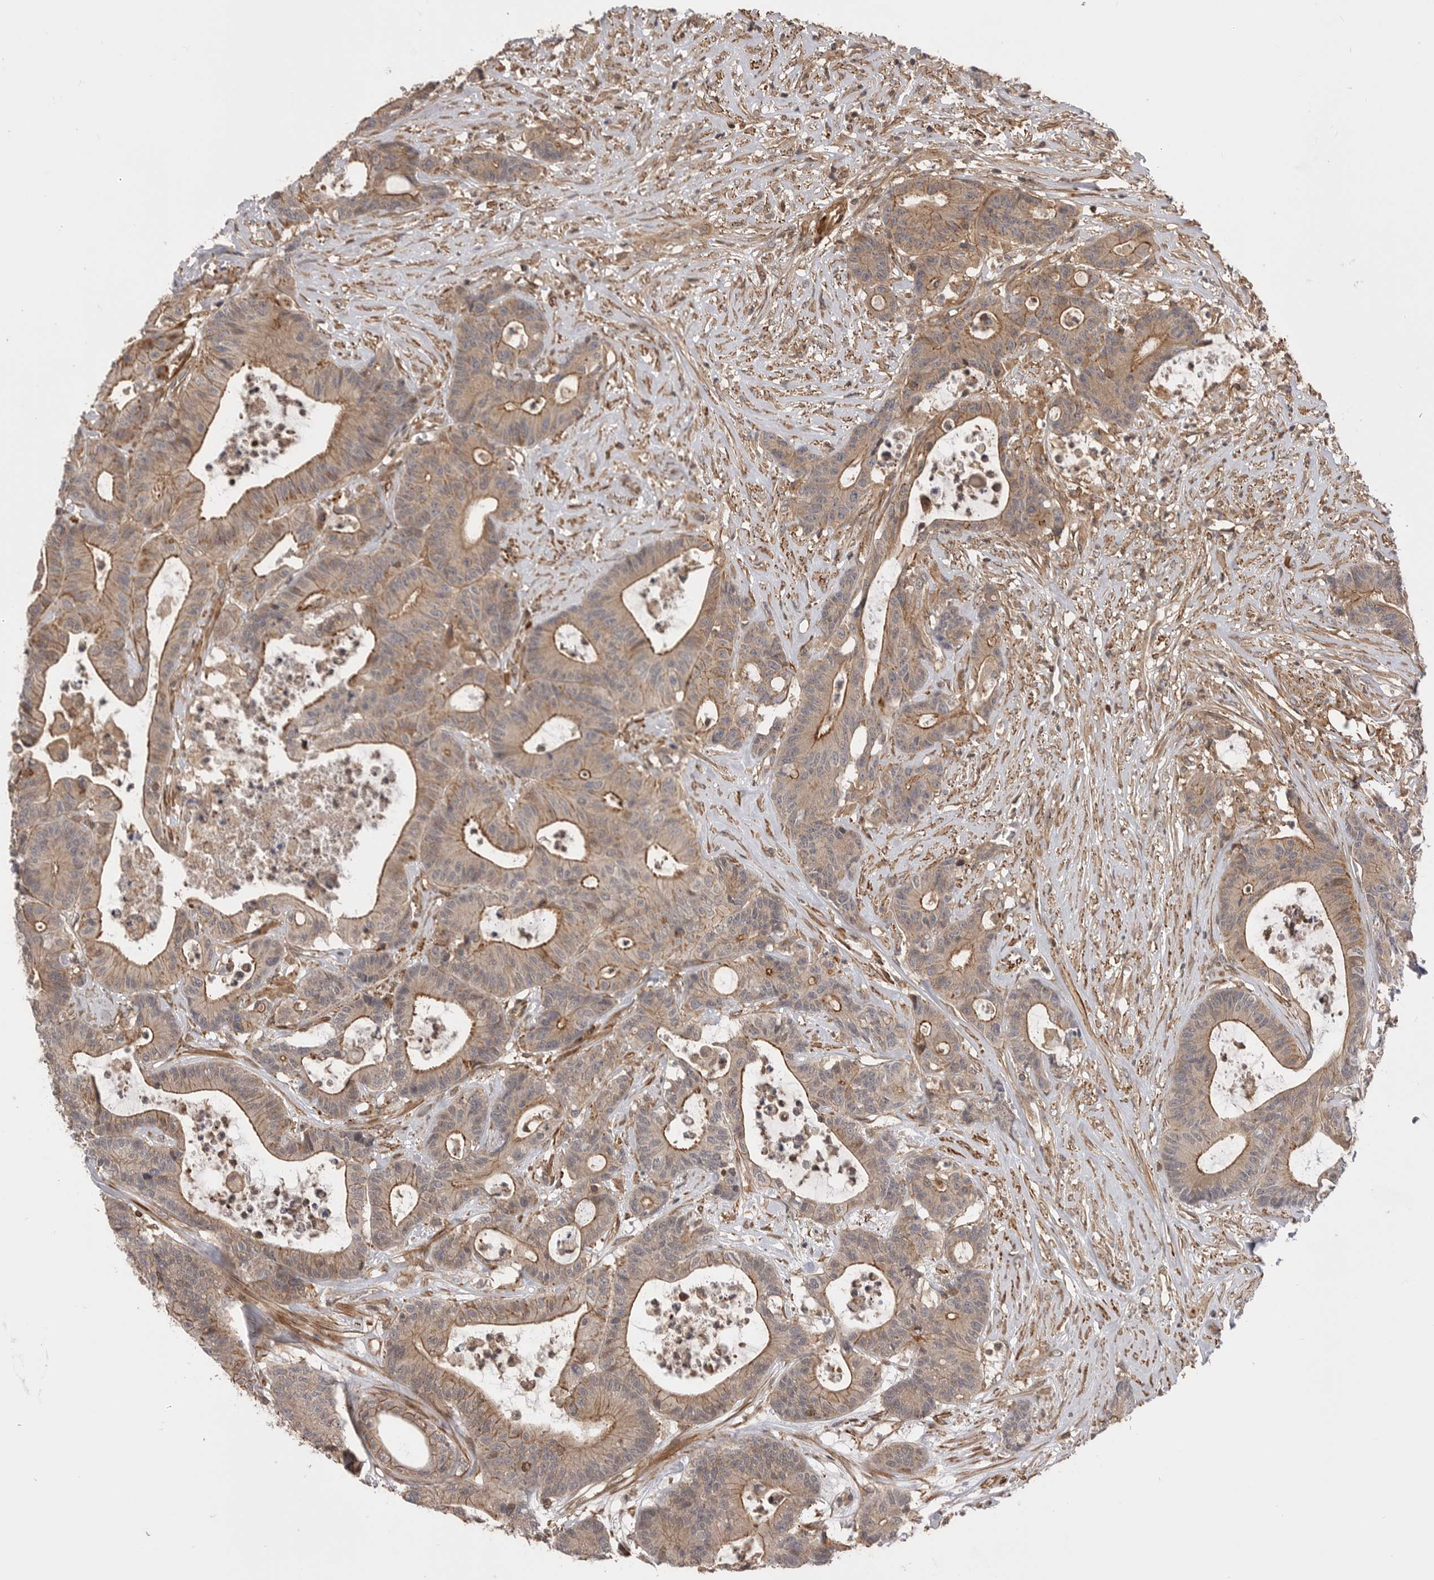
{"staining": {"intensity": "weak", "quantity": "25%-75%", "location": "cytoplasmic/membranous"}, "tissue": "colorectal cancer", "cell_type": "Tumor cells", "image_type": "cancer", "snomed": [{"axis": "morphology", "description": "Adenocarcinoma, NOS"}, {"axis": "topography", "description": "Colon"}], "caption": "Weak cytoplasmic/membranous staining for a protein is appreciated in approximately 25%-75% of tumor cells of colorectal adenocarcinoma using IHC.", "gene": "TRIM56", "patient": {"sex": "female", "age": 84}}